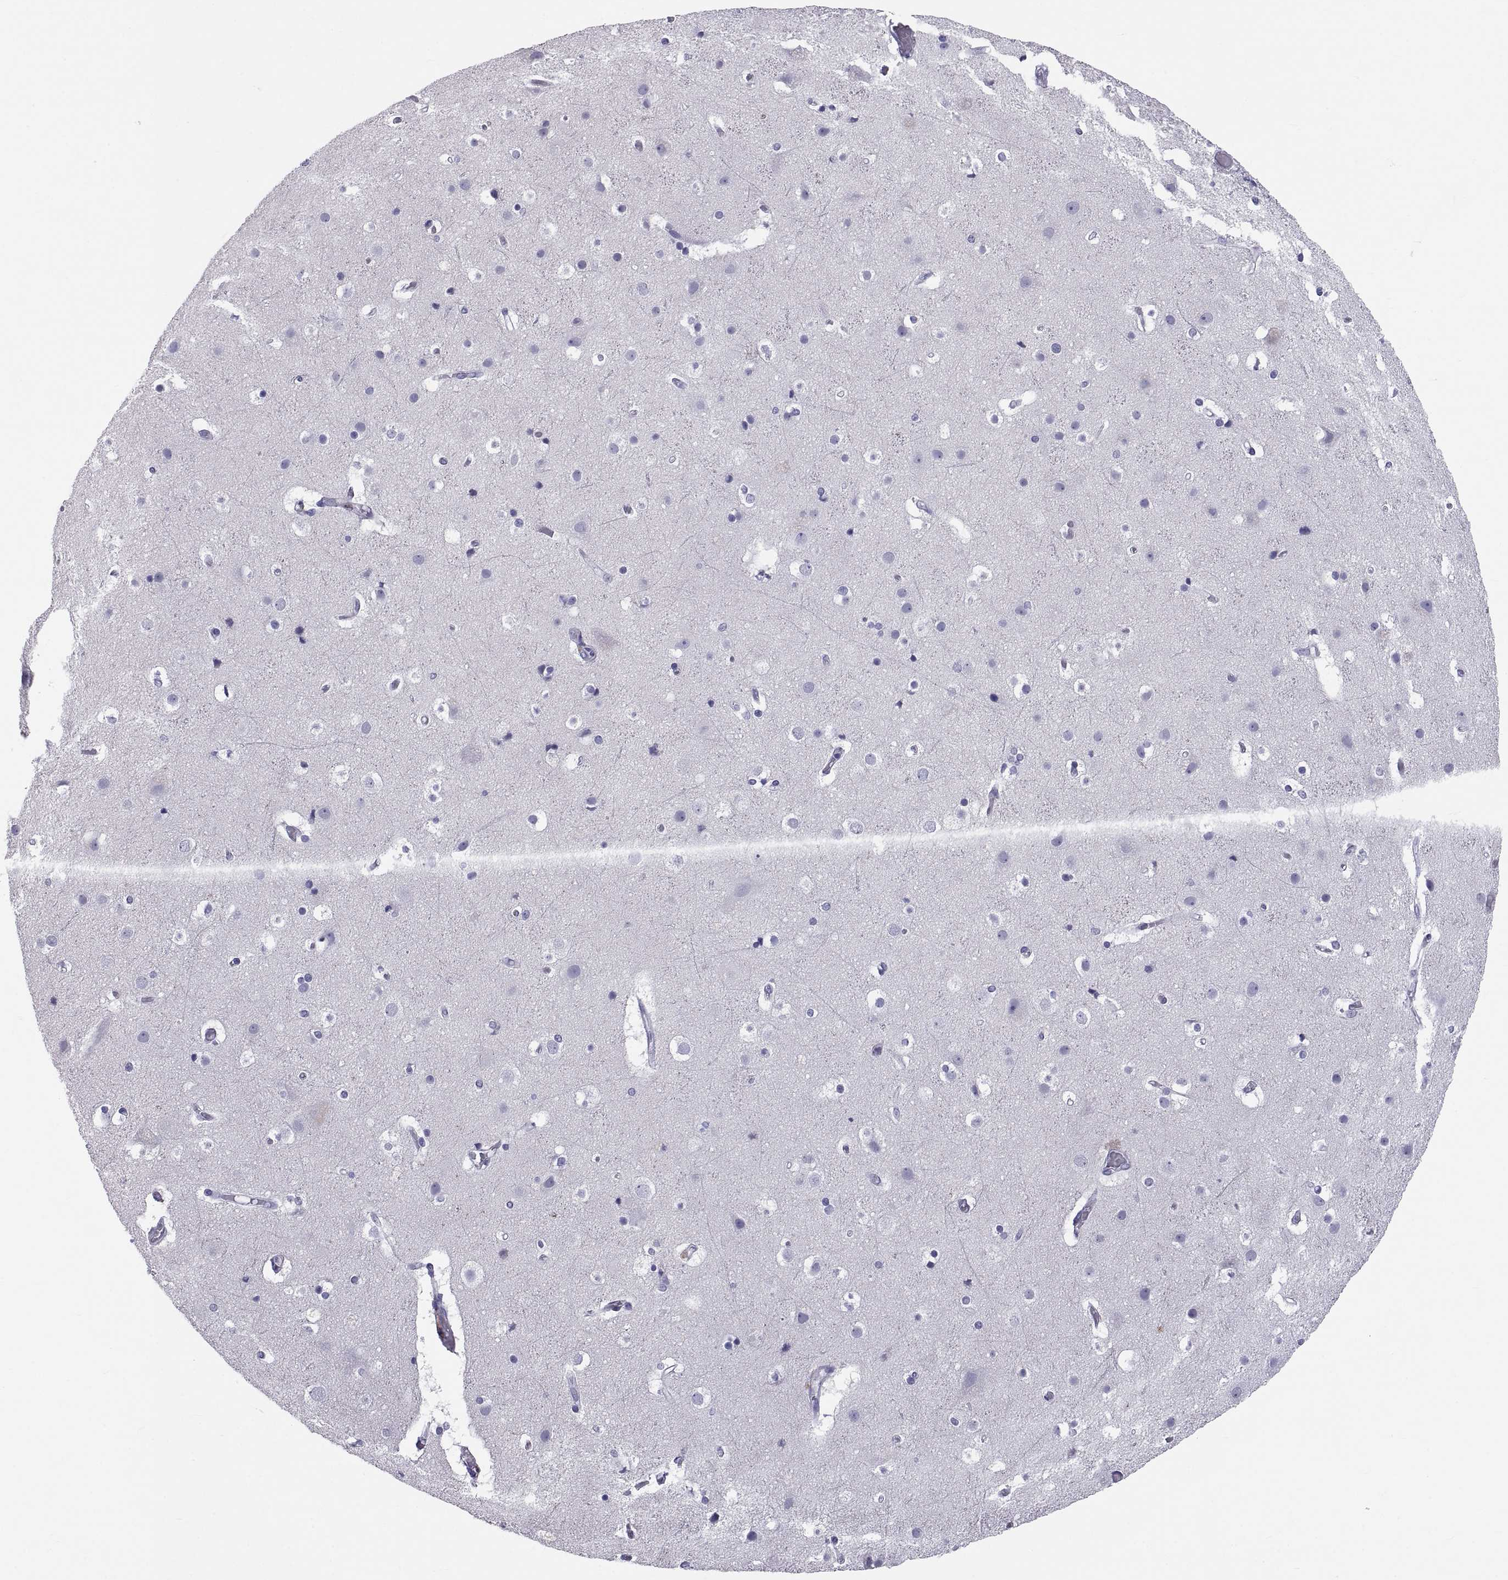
{"staining": {"intensity": "negative", "quantity": "none", "location": "none"}, "tissue": "cerebral cortex", "cell_type": "Endothelial cells", "image_type": "normal", "snomed": [{"axis": "morphology", "description": "Normal tissue, NOS"}, {"axis": "topography", "description": "Cerebral cortex"}], "caption": "There is no significant staining in endothelial cells of cerebral cortex. The staining is performed using DAB brown chromogen with nuclei counter-stained in using hematoxylin.", "gene": "TEX13A", "patient": {"sex": "female", "age": 52}}